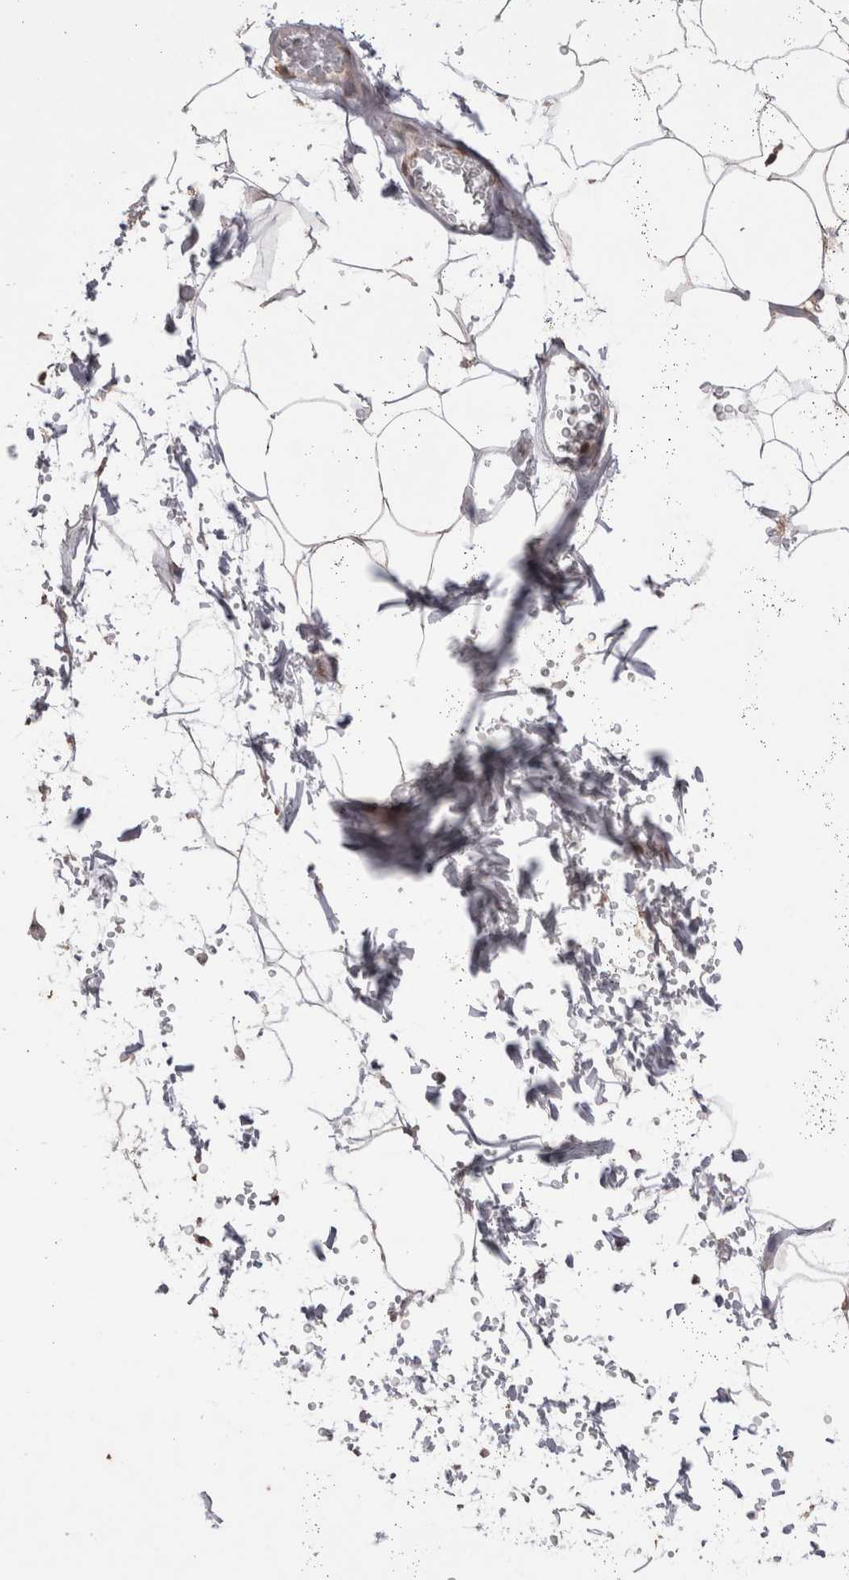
{"staining": {"intensity": "negative", "quantity": "none", "location": "none"}, "tissue": "adipose tissue", "cell_type": "Adipocytes", "image_type": "normal", "snomed": [{"axis": "morphology", "description": "Normal tissue, NOS"}, {"axis": "topography", "description": "Soft tissue"}], "caption": "High power microscopy micrograph of an IHC image of unremarkable adipose tissue, revealing no significant staining in adipocytes.", "gene": "GRK5", "patient": {"sex": "male", "age": 72}}